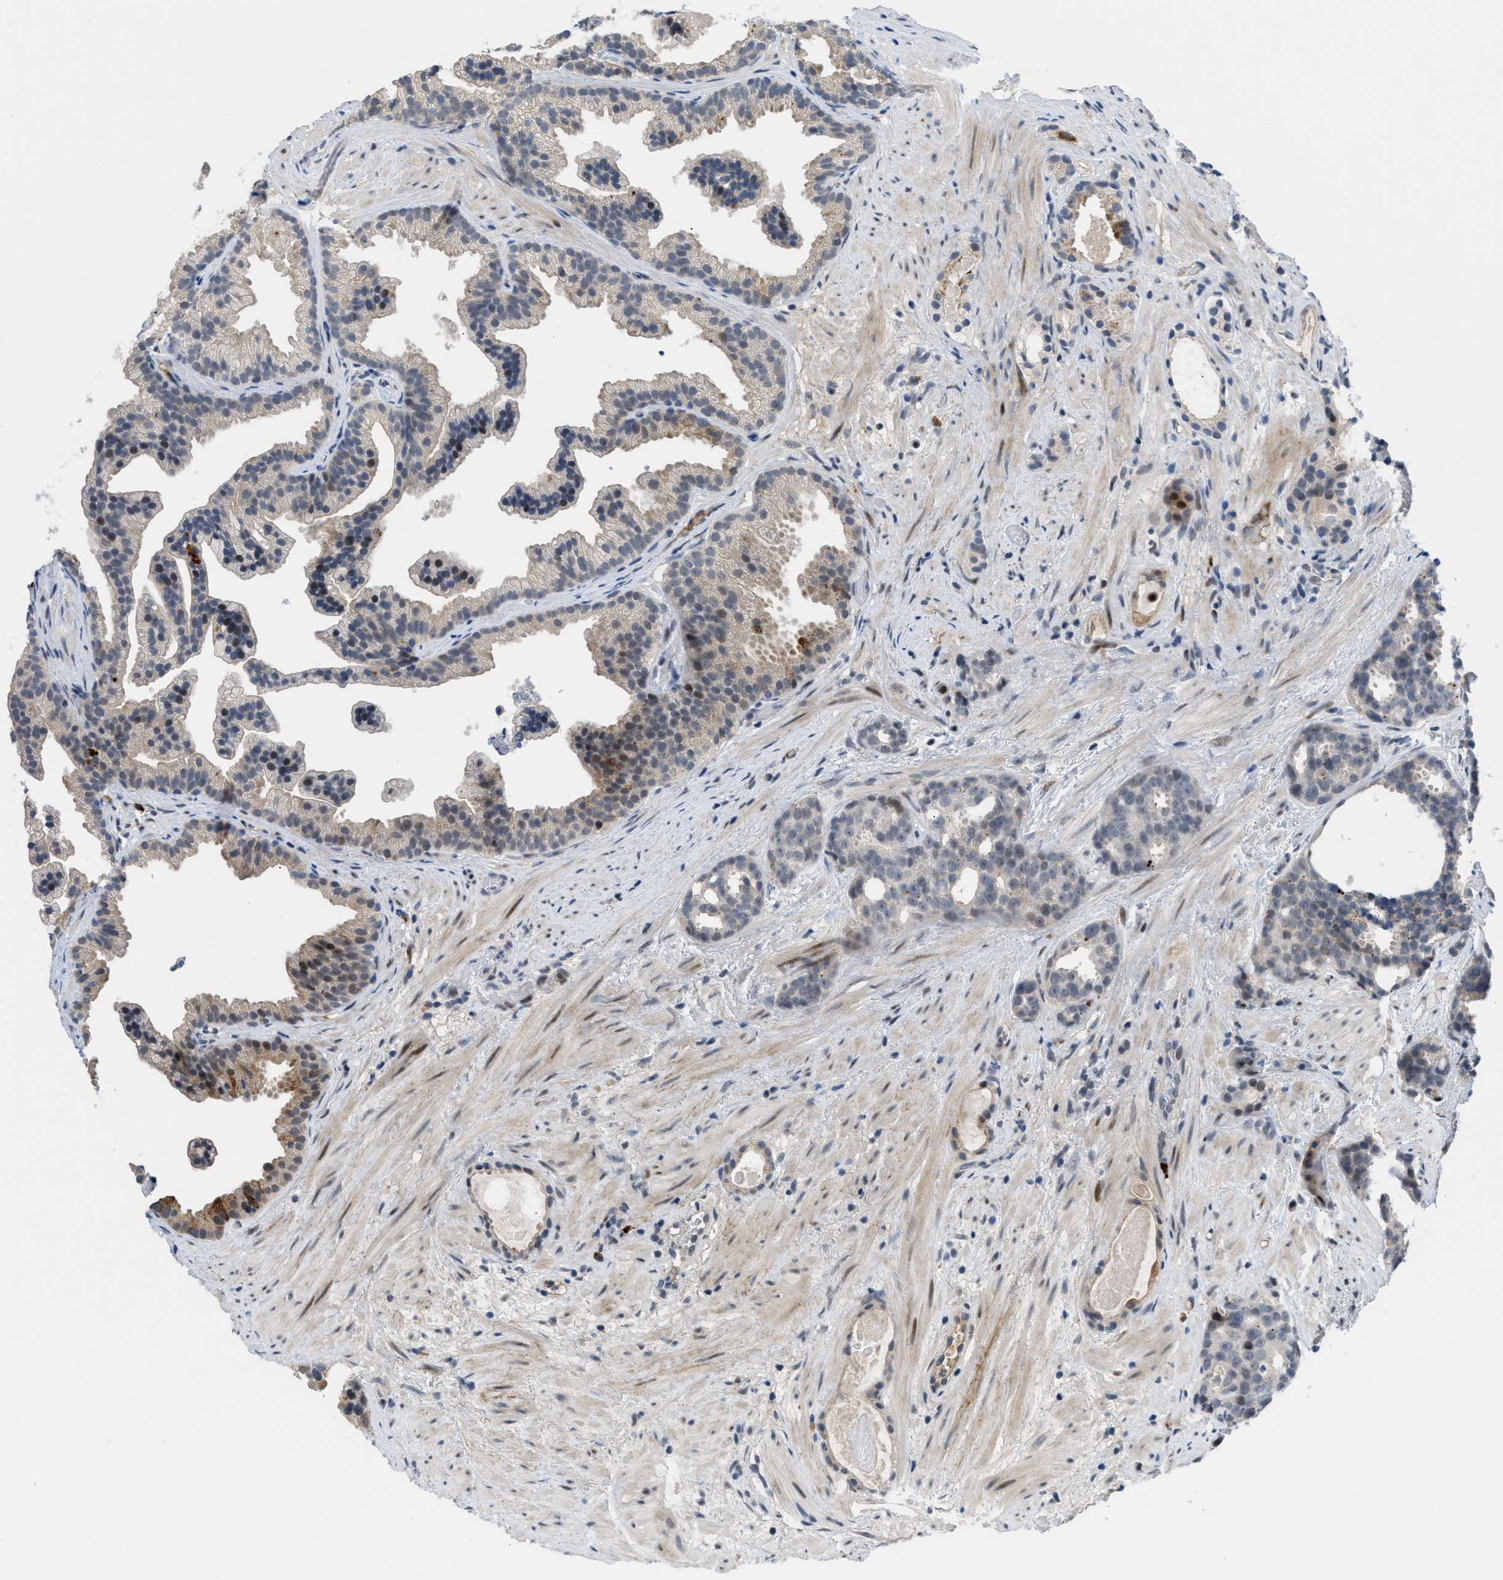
{"staining": {"intensity": "negative", "quantity": "none", "location": "none"}, "tissue": "prostate cancer", "cell_type": "Tumor cells", "image_type": "cancer", "snomed": [{"axis": "morphology", "description": "Adenocarcinoma, Low grade"}, {"axis": "topography", "description": "Prostate"}], "caption": "This is a image of IHC staining of prostate cancer, which shows no expression in tumor cells.", "gene": "OR9K2", "patient": {"sex": "male", "age": 89}}